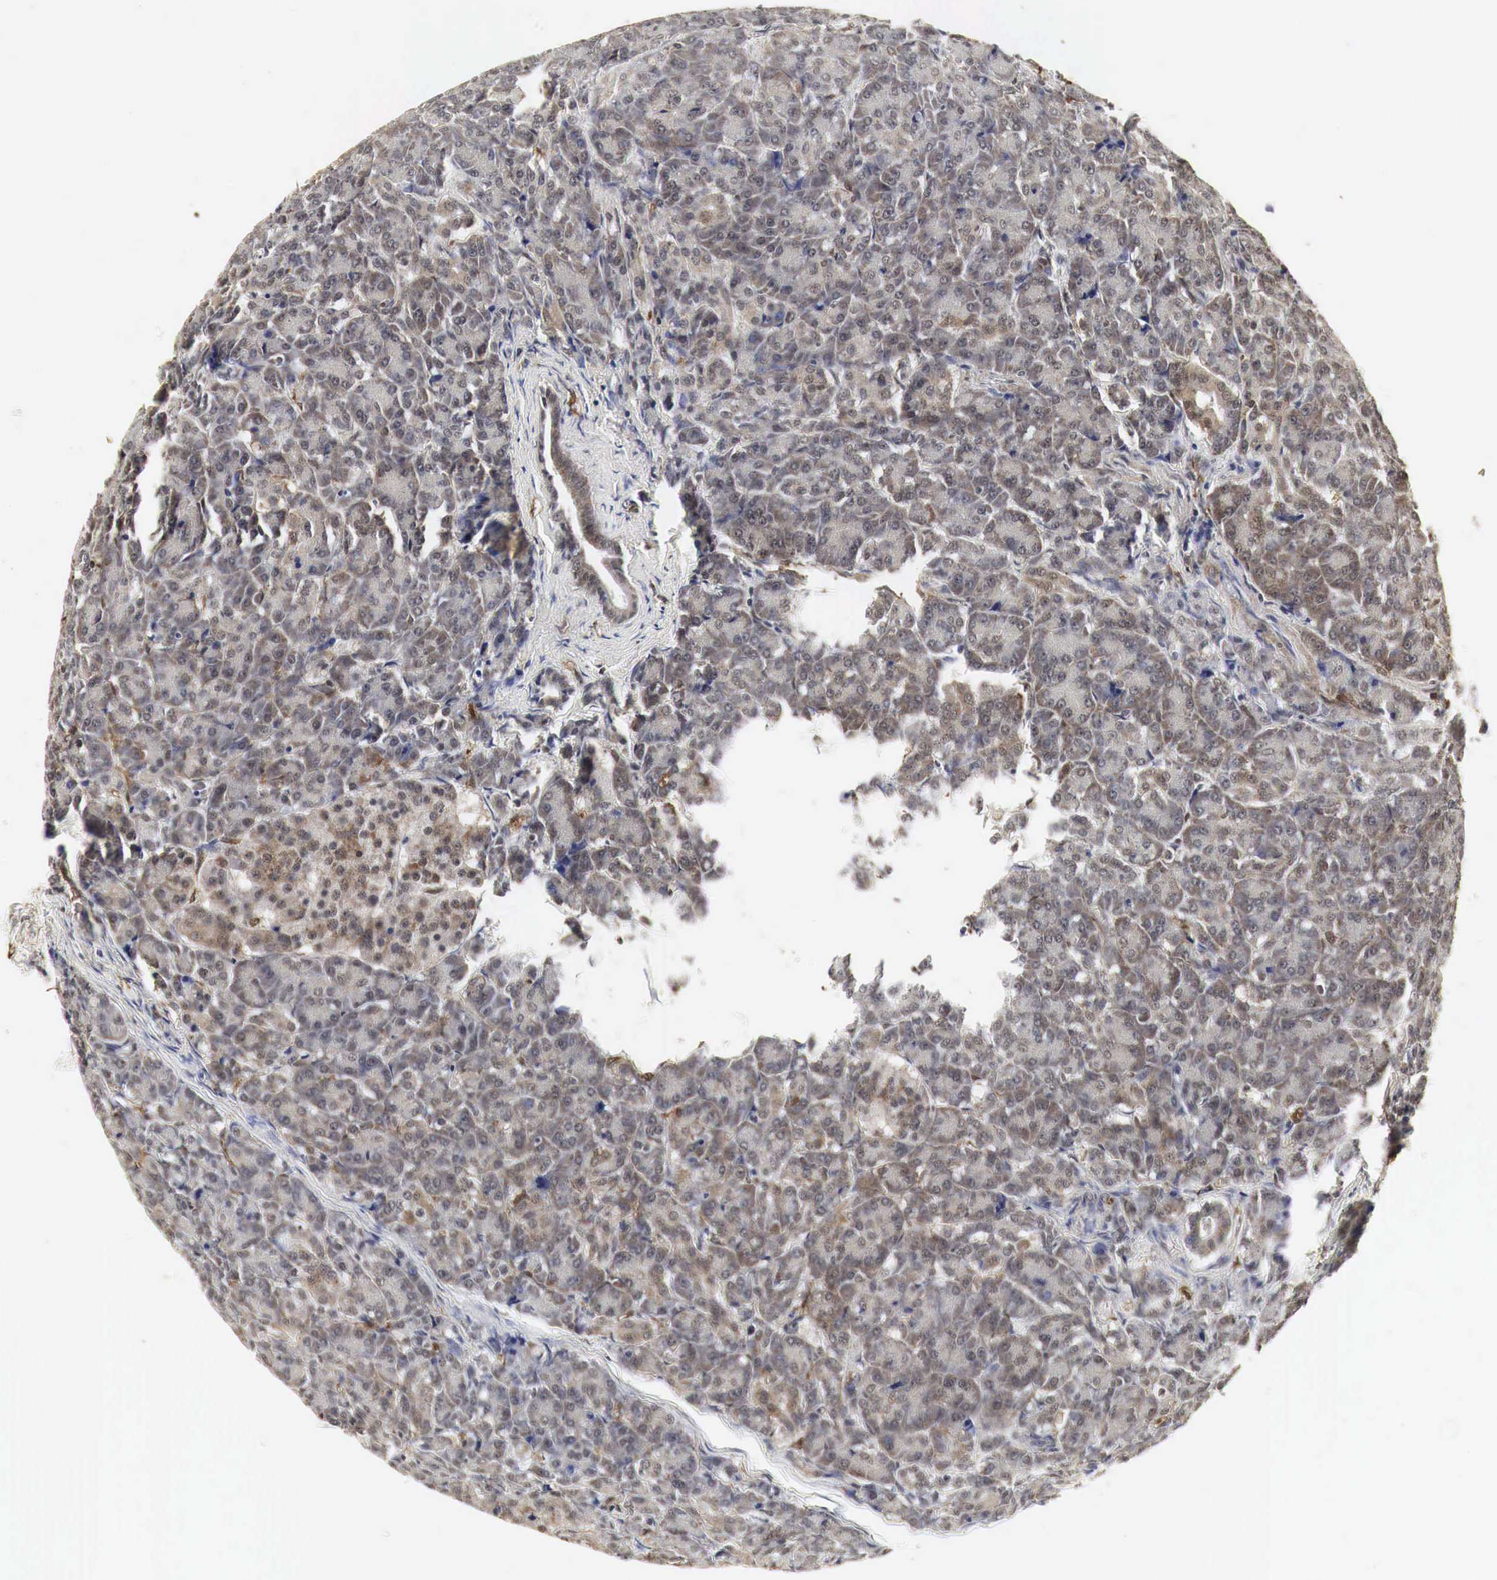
{"staining": {"intensity": "weak", "quantity": "<25%", "location": "cytoplasmic/membranous"}, "tissue": "pancreas", "cell_type": "Exocrine glandular cells", "image_type": "normal", "snomed": [{"axis": "morphology", "description": "Normal tissue, NOS"}, {"axis": "topography", "description": "Lymph node"}, {"axis": "topography", "description": "Pancreas"}], "caption": "DAB immunohistochemical staining of benign human pancreas exhibits no significant positivity in exocrine glandular cells. (Immunohistochemistry, brightfield microscopy, high magnification).", "gene": "SPIN1", "patient": {"sex": "male", "age": 59}}